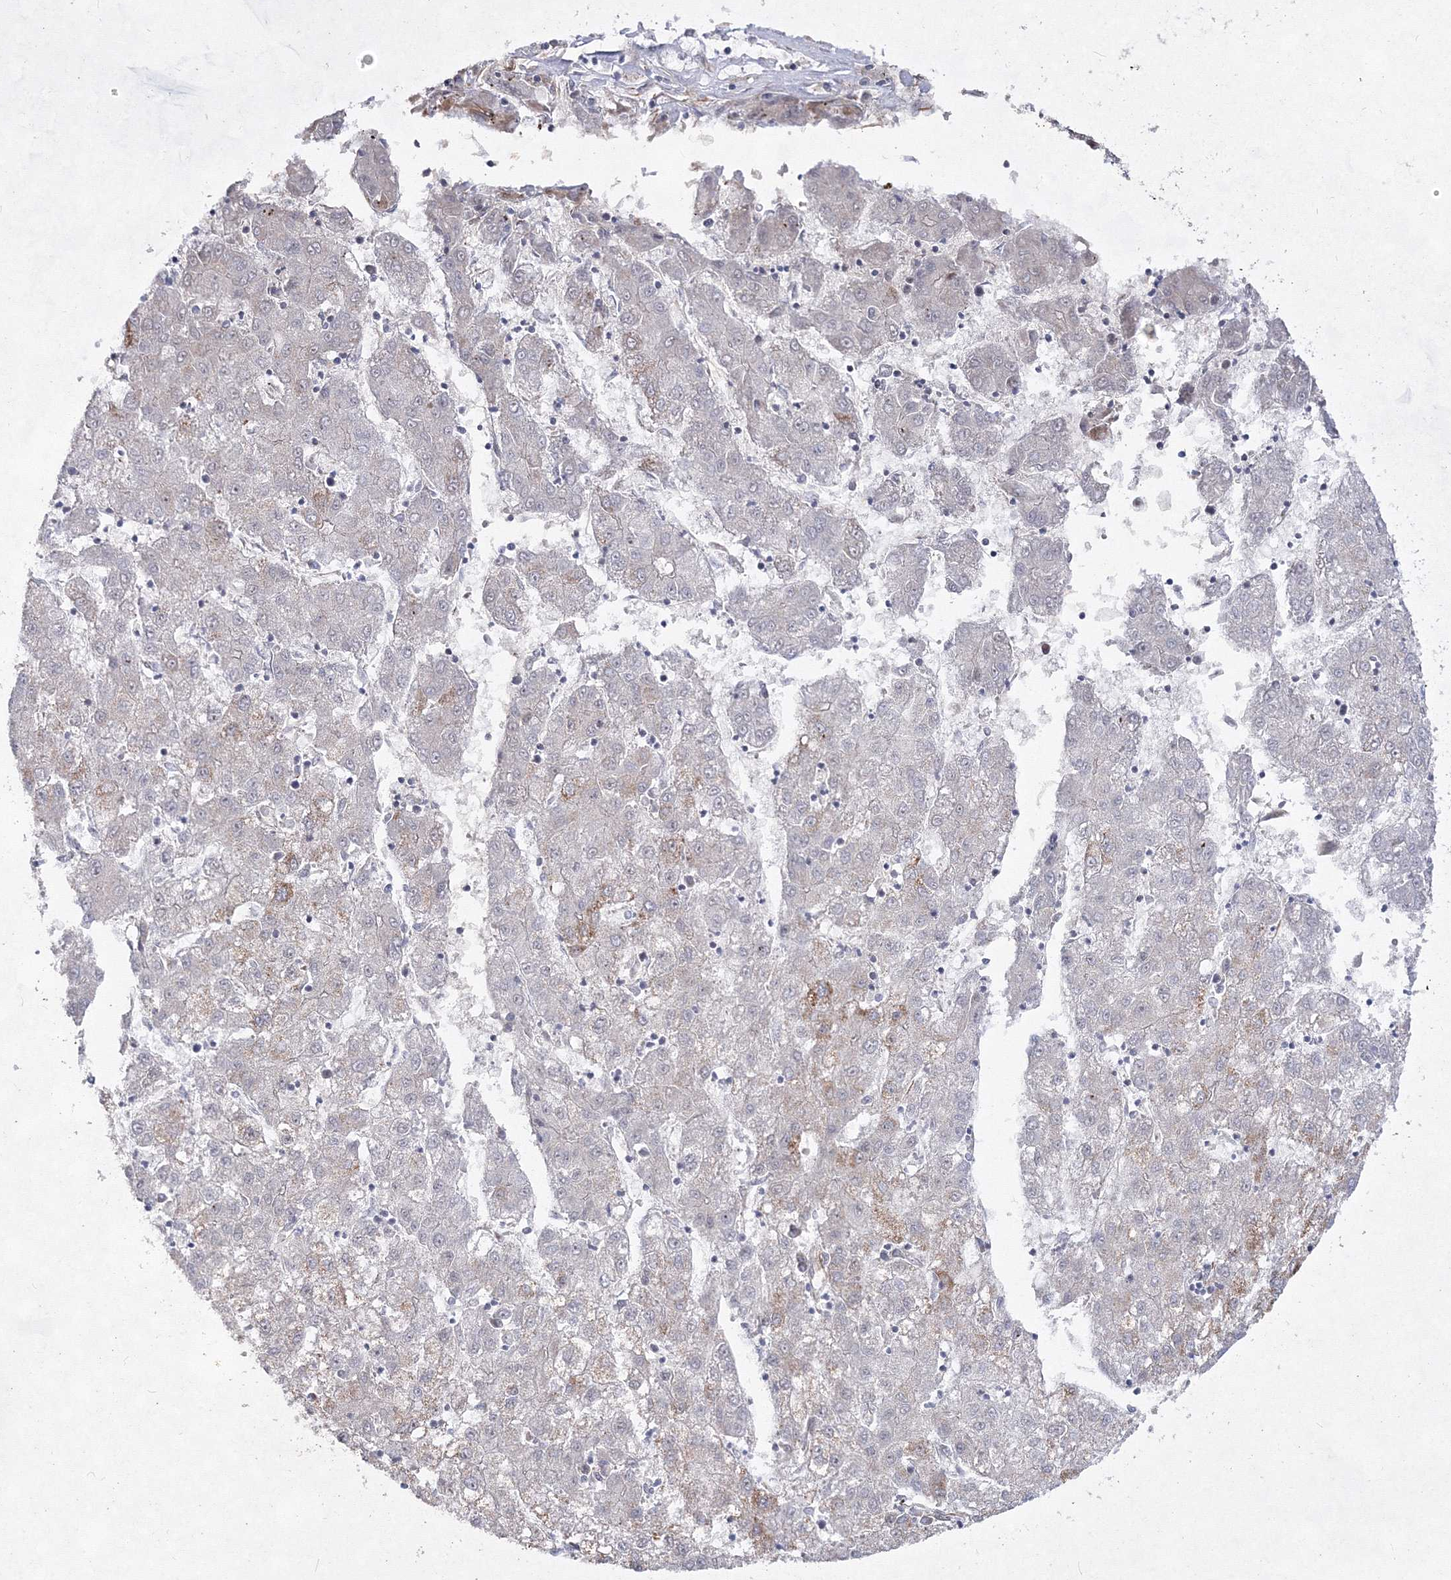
{"staining": {"intensity": "negative", "quantity": "none", "location": "none"}, "tissue": "liver cancer", "cell_type": "Tumor cells", "image_type": "cancer", "snomed": [{"axis": "morphology", "description": "Carcinoma, Hepatocellular, NOS"}, {"axis": "topography", "description": "Liver"}], "caption": "Tumor cells are negative for brown protein staining in liver cancer (hepatocellular carcinoma).", "gene": "SNIP1", "patient": {"sex": "male", "age": 72}}